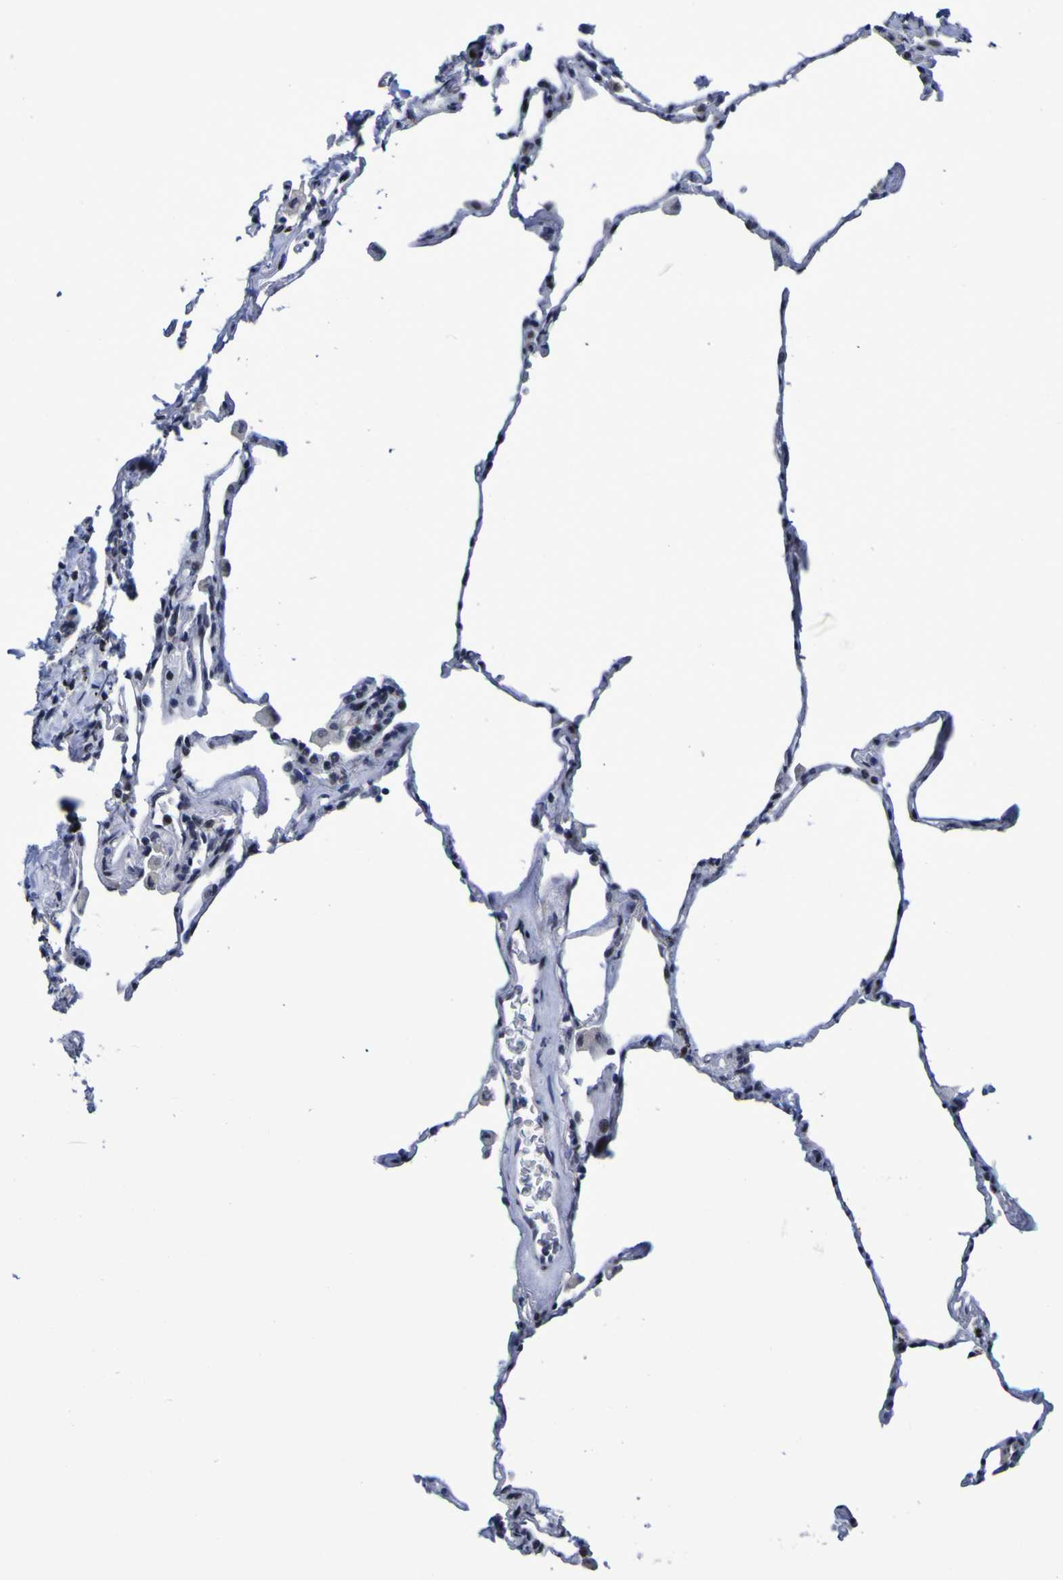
{"staining": {"intensity": "weak", "quantity": "25%-75%", "location": "nuclear"}, "tissue": "lung", "cell_type": "Alveolar cells", "image_type": "normal", "snomed": [{"axis": "morphology", "description": "Normal tissue, NOS"}, {"axis": "topography", "description": "Lung"}], "caption": "Protein expression analysis of normal lung displays weak nuclear expression in about 25%-75% of alveolar cells.", "gene": "MBD3", "patient": {"sex": "male", "age": 59}}